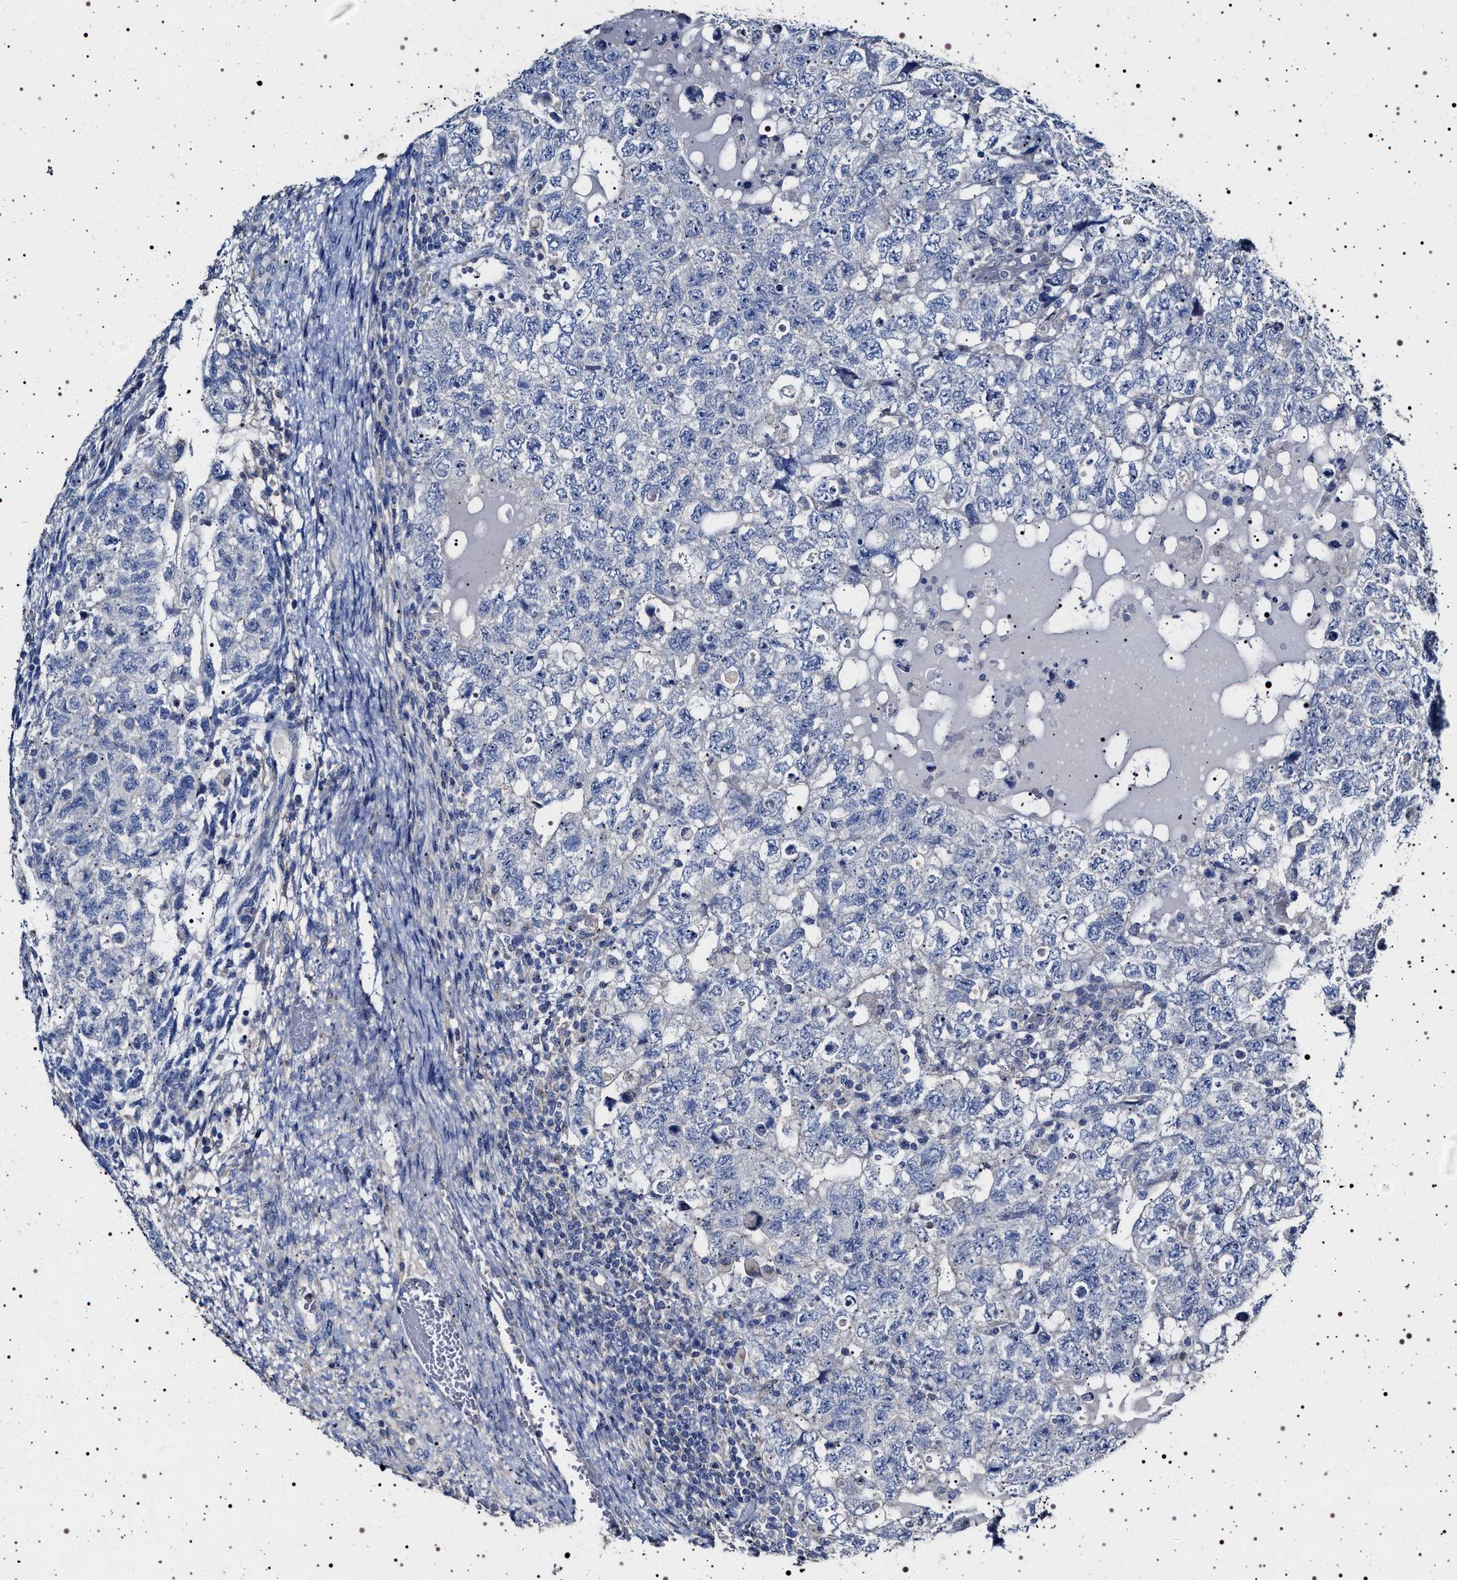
{"staining": {"intensity": "negative", "quantity": "none", "location": "none"}, "tissue": "testis cancer", "cell_type": "Tumor cells", "image_type": "cancer", "snomed": [{"axis": "morphology", "description": "Carcinoma, Embryonal, NOS"}, {"axis": "topography", "description": "Testis"}], "caption": "IHC of testis cancer (embryonal carcinoma) shows no expression in tumor cells. (Brightfield microscopy of DAB (3,3'-diaminobenzidine) immunohistochemistry at high magnification).", "gene": "NAALADL2", "patient": {"sex": "male", "age": 36}}